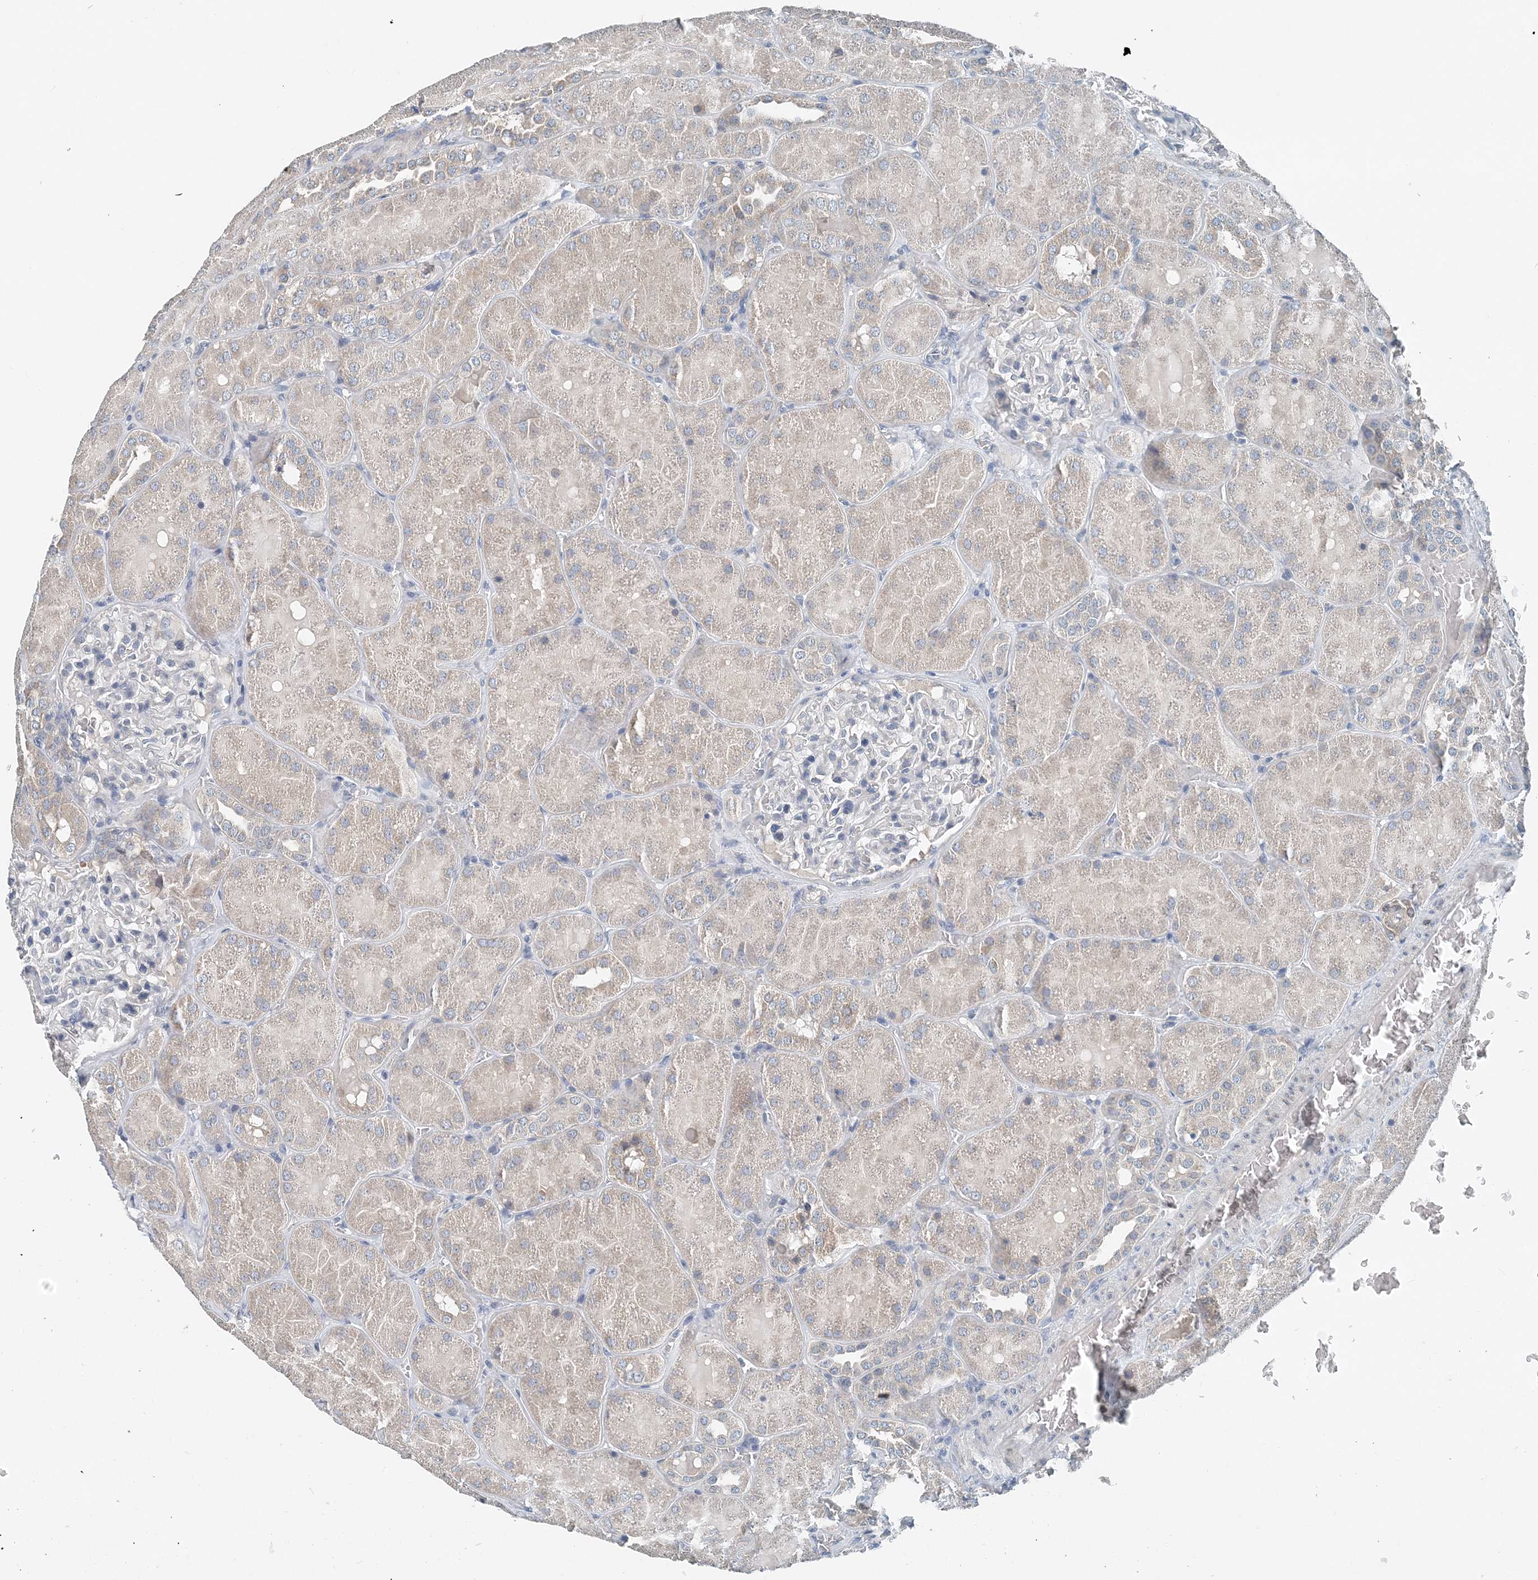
{"staining": {"intensity": "negative", "quantity": "none", "location": "none"}, "tissue": "kidney", "cell_type": "Cells in glomeruli", "image_type": "normal", "snomed": [{"axis": "morphology", "description": "Normal tissue, NOS"}, {"axis": "topography", "description": "Kidney"}], "caption": "Micrograph shows no protein expression in cells in glomeruli of normal kidney.", "gene": "EEF1A2", "patient": {"sex": "male", "age": 28}}